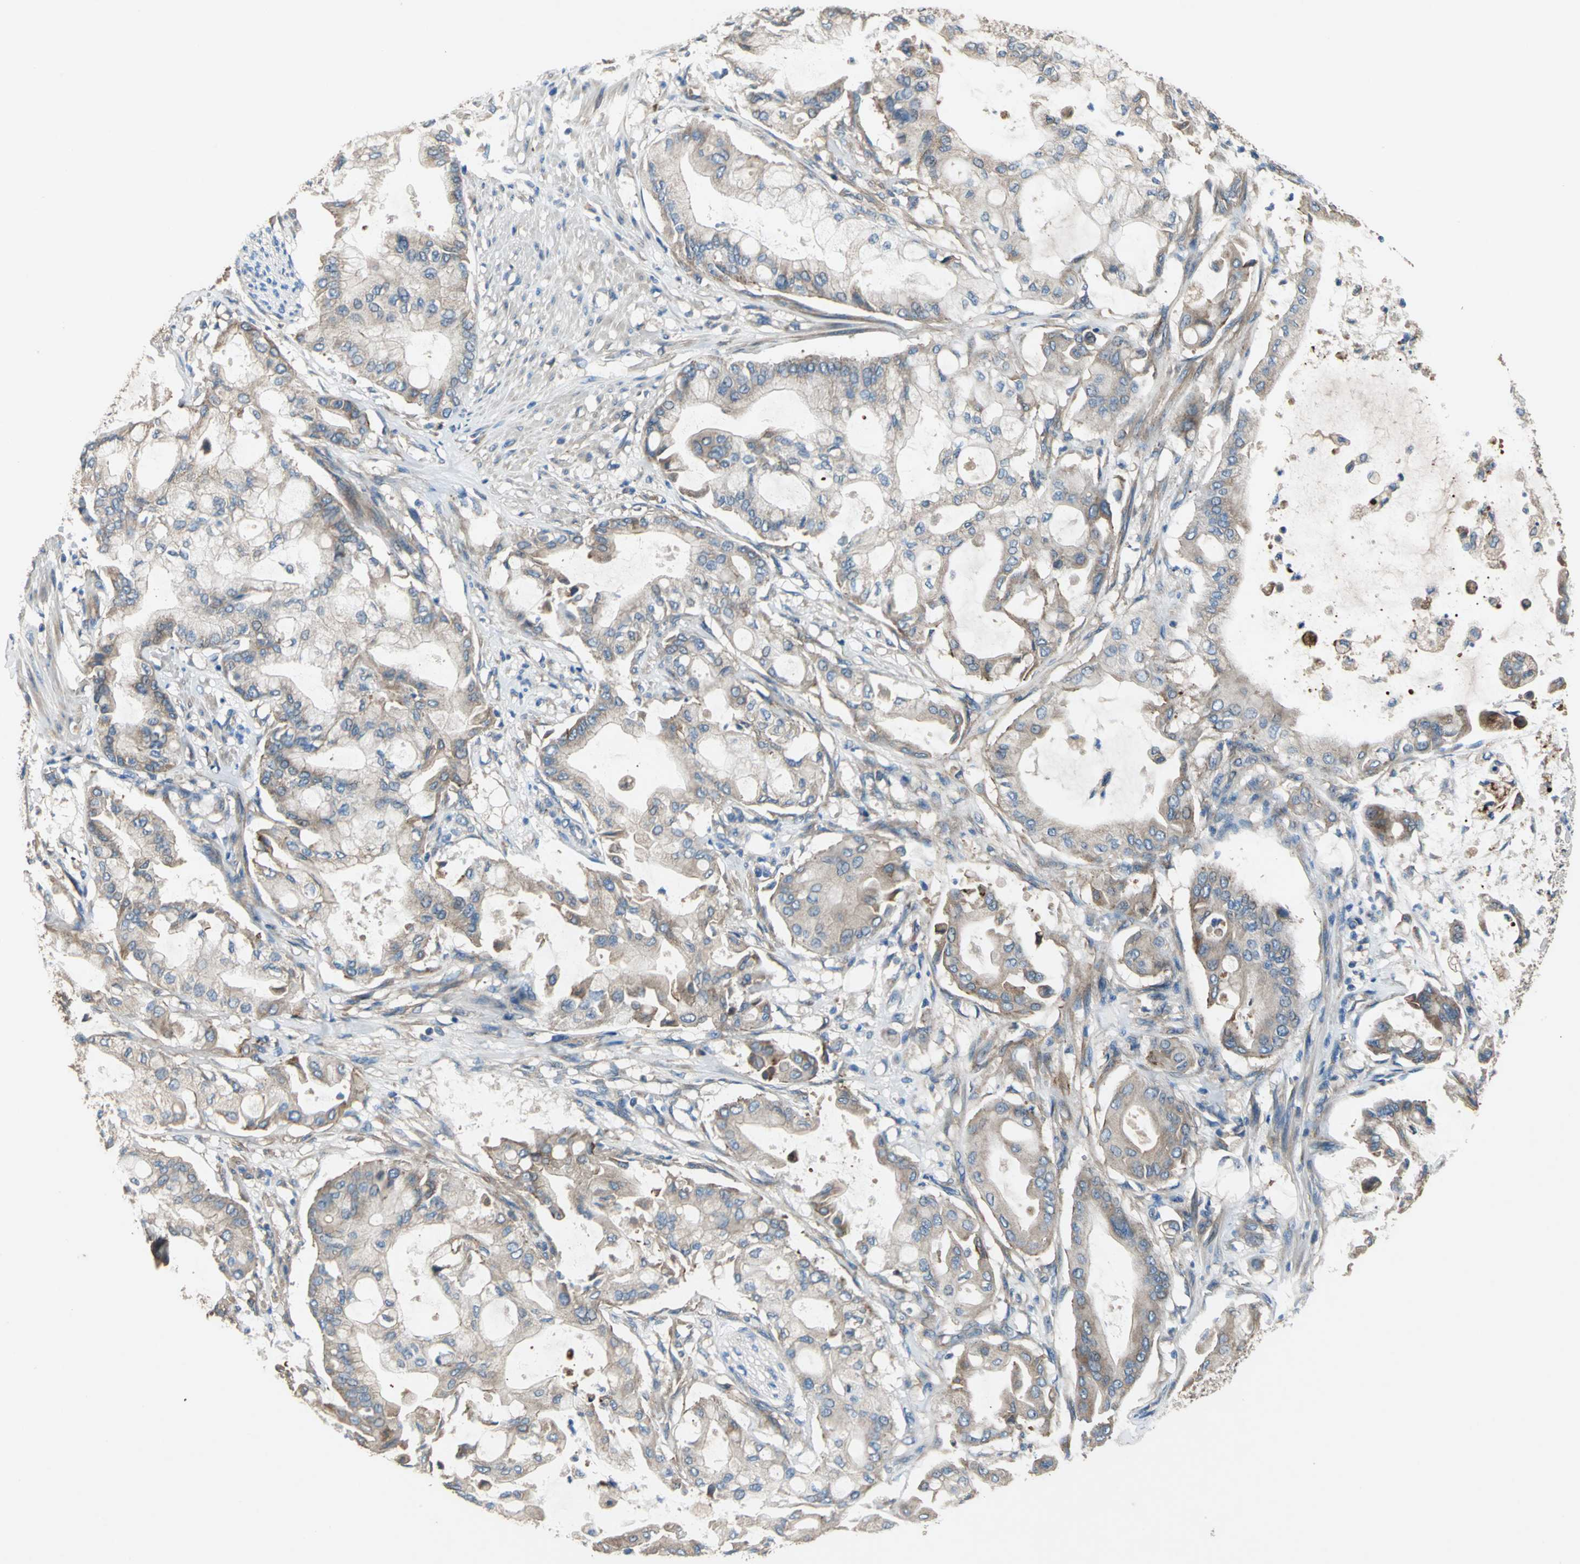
{"staining": {"intensity": "moderate", "quantity": ">75%", "location": "cytoplasmic/membranous"}, "tissue": "pancreatic cancer", "cell_type": "Tumor cells", "image_type": "cancer", "snomed": [{"axis": "morphology", "description": "Adenocarcinoma, NOS"}, {"axis": "morphology", "description": "Adenocarcinoma, metastatic, NOS"}, {"axis": "topography", "description": "Lymph node"}, {"axis": "topography", "description": "Pancreas"}, {"axis": "topography", "description": "Duodenum"}], "caption": "Metastatic adenocarcinoma (pancreatic) stained for a protein exhibits moderate cytoplasmic/membranous positivity in tumor cells.", "gene": "HEPH", "patient": {"sex": "female", "age": 64}}